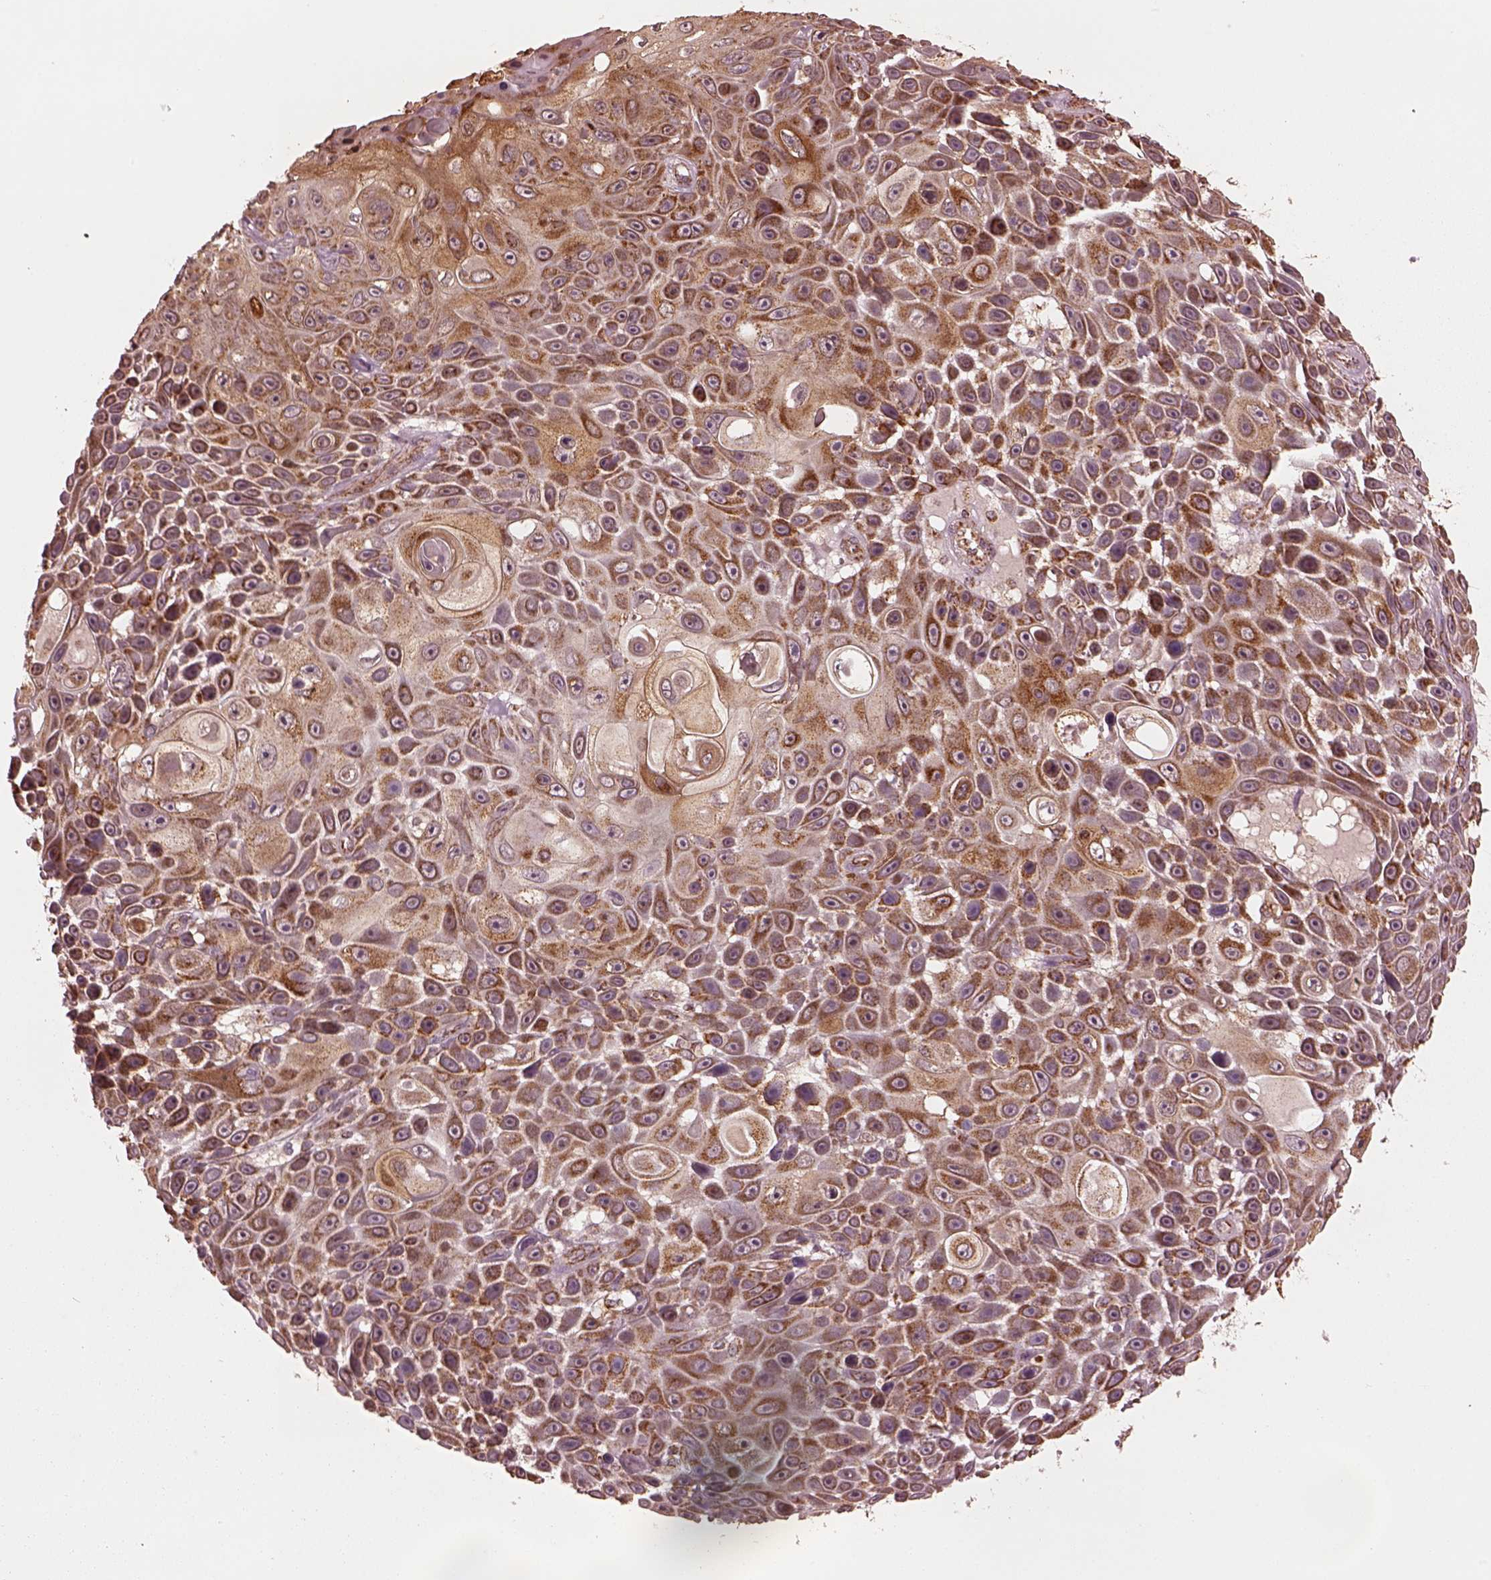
{"staining": {"intensity": "moderate", "quantity": ">75%", "location": "cytoplasmic/membranous"}, "tissue": "skin cancer", "cell_type": "Tumor cells", "image_type": "cancer", "snomed": [{"axis": "morphology", "description": "Squamous cell carcinoma, NOS"}, {"axis": "topography", "description": "Skin"}], "caption": "High-magnification brightfield microscopy of squamous cell carcinoma (skin) stained with DAB (brown) and counterstained with hematoxylin (blue). tumor cells exhibit moderate cytoplasmic/membranous expression is present in approximately>75% of cells. (brown staining indicates protein expression, while blue staining denotes nuclei).", "gene": "NDUFB10", "patient": {"sex": "male", "age": 82}}